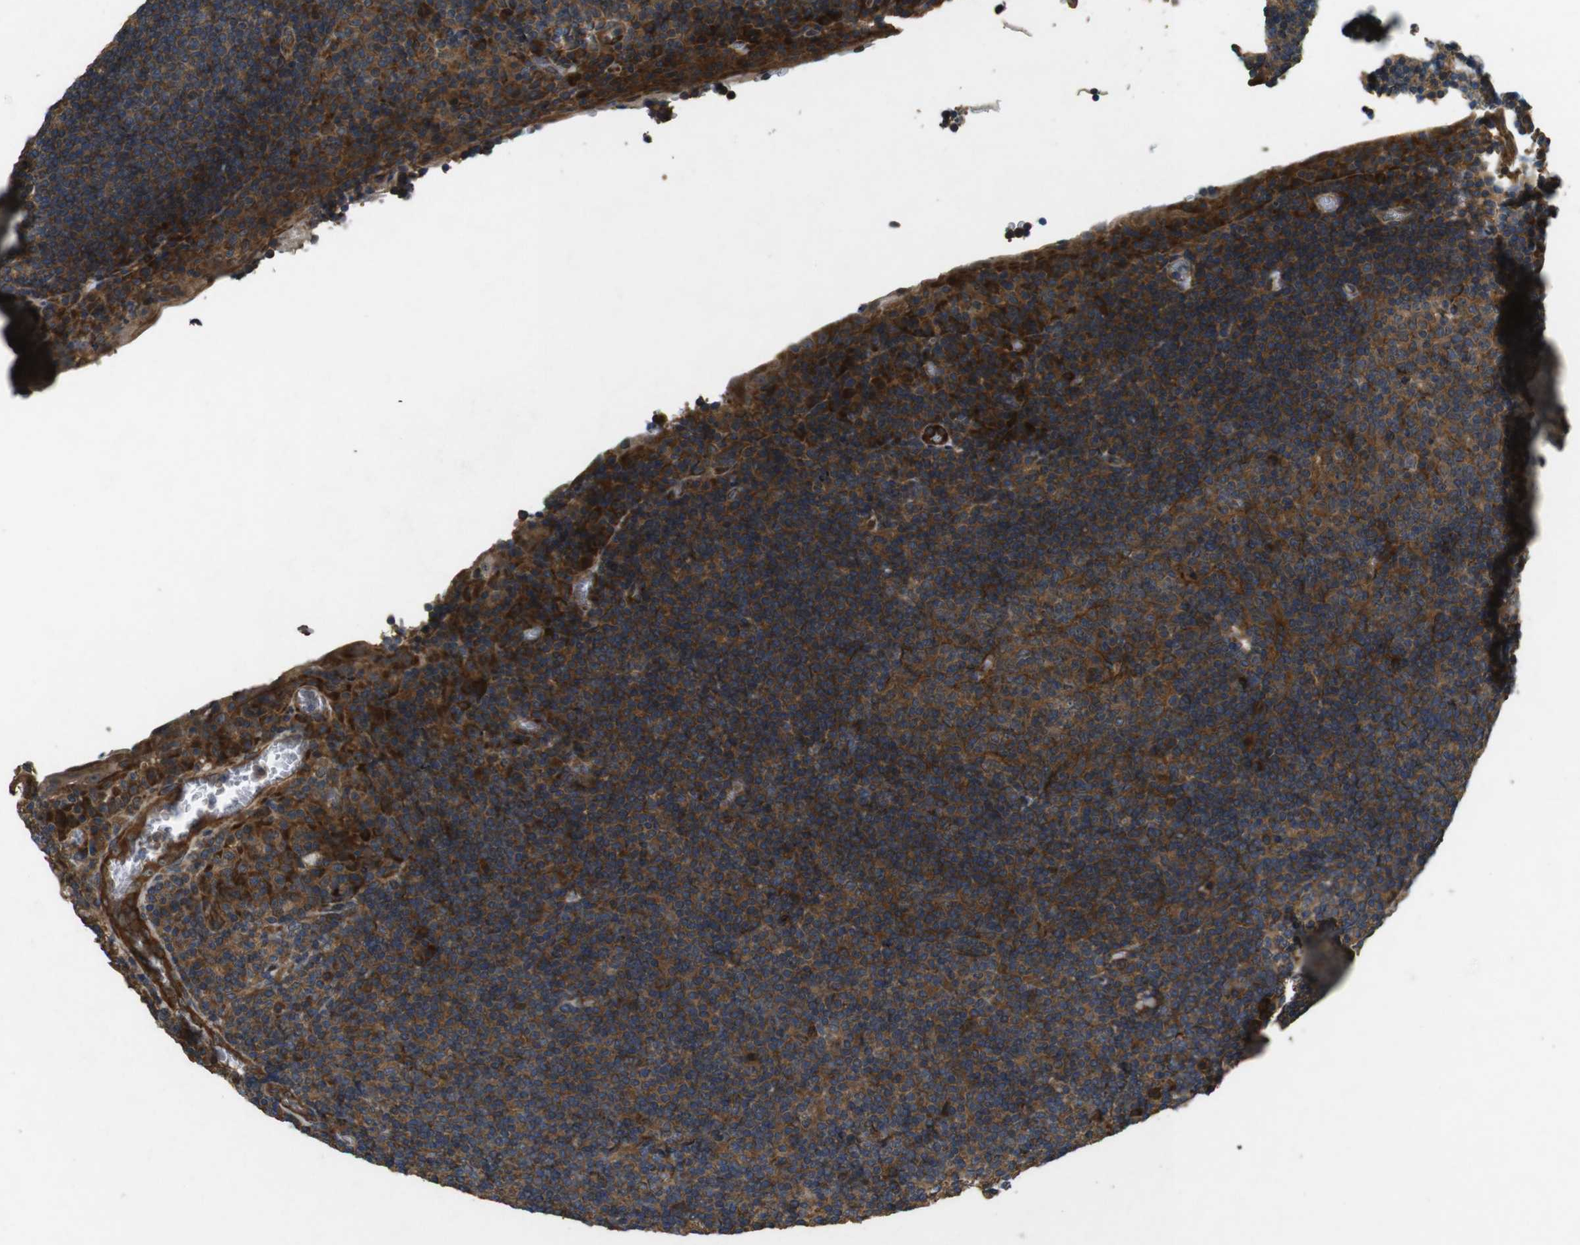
{"staining": {"intensity": "moderate", "quantity": ">75%", "location": "cytoplasmic/membranous"}, "tissue": "tonsil", "cell_type": "Germinal center cells", "image_type": "normal", "snomed": [{"axis": "morphology", "description": "Normal tissue, NOS"}, {"axis": "topography", "description": "Tonsil"}], "caption": "Benign tonsil reveals moderate cytoplasmic/membranous expression in about >75% of germinal center cells.", "gene": "BNIP3", "patient": {"sex": "male", "age": 37}}